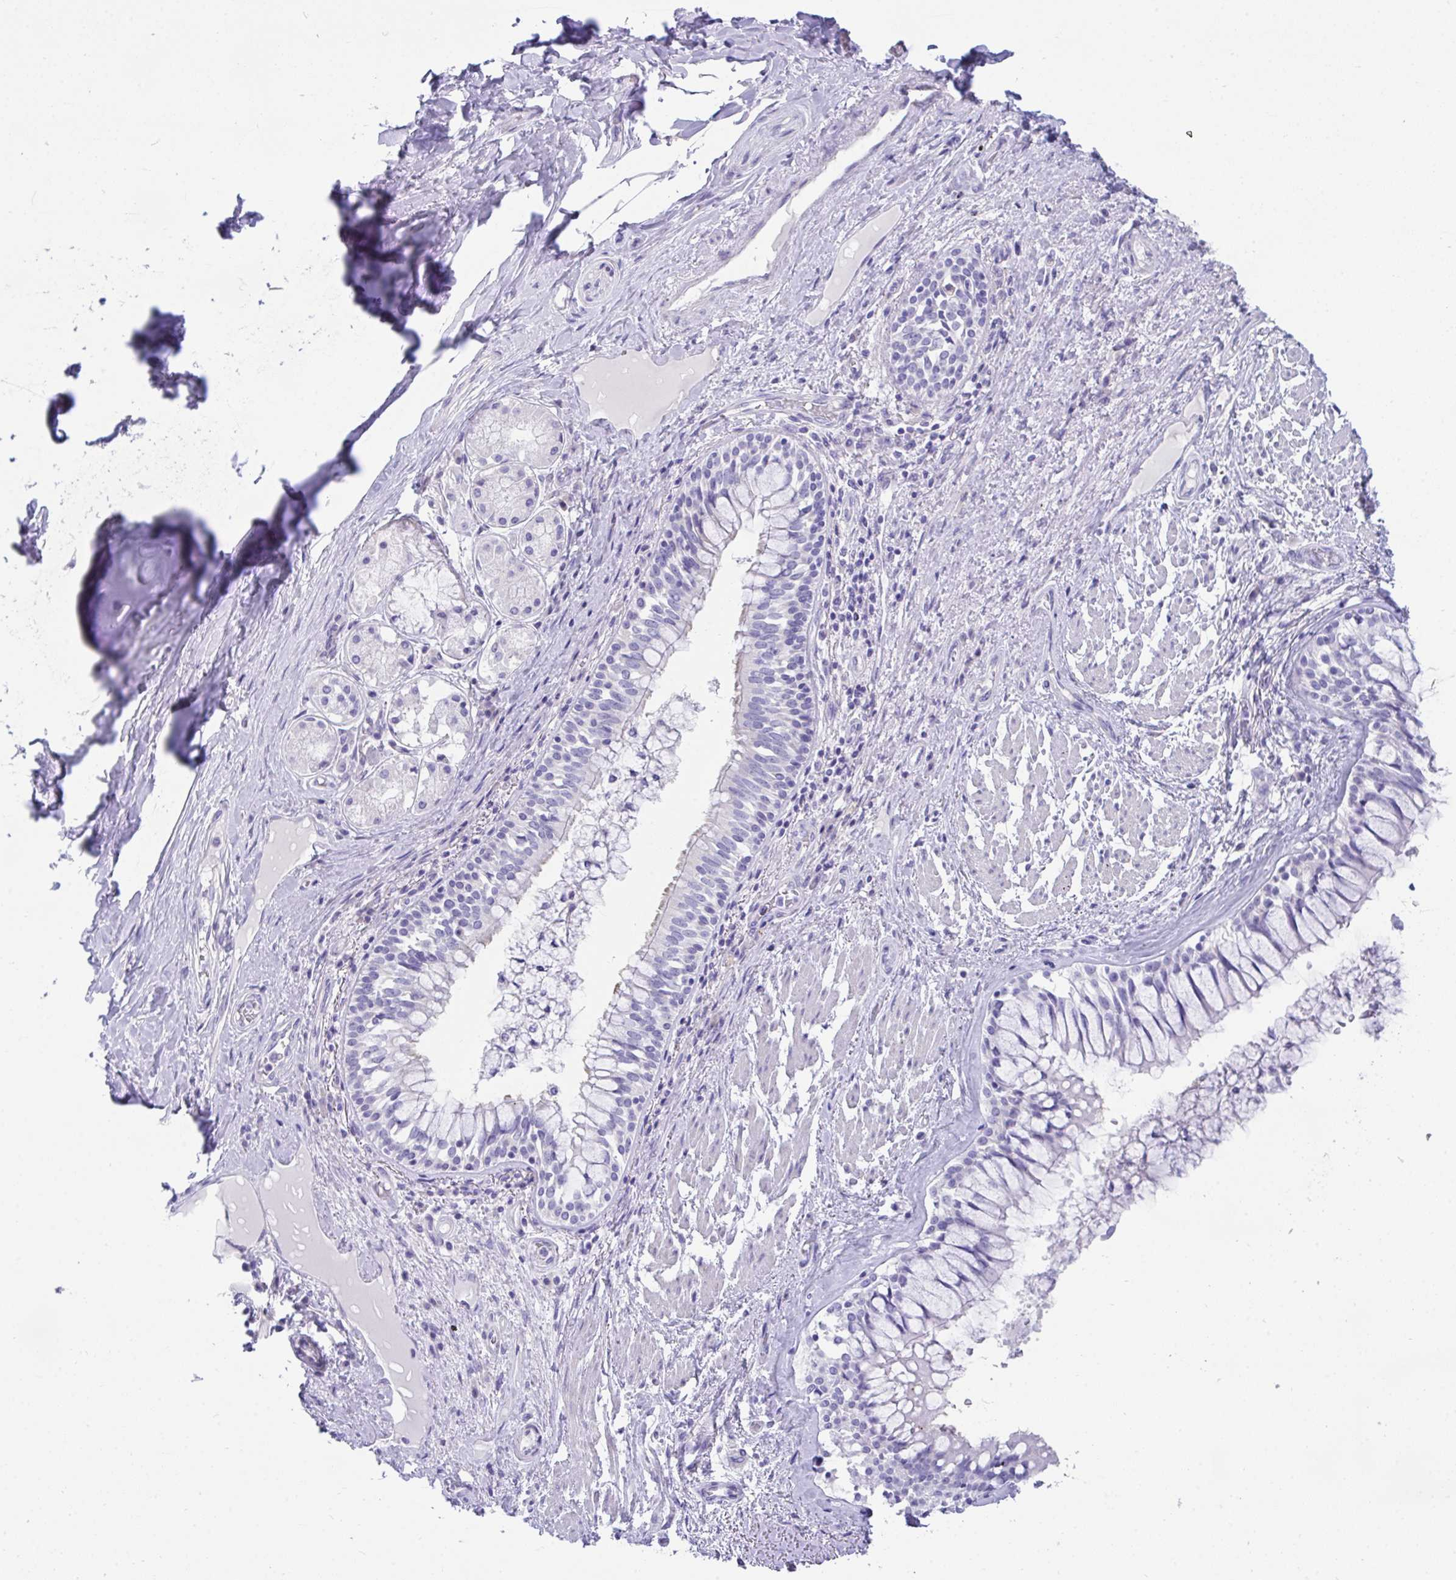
{"staining": {"intensity": "negative", "quantity": "none", "location": "none"}, "tissue": "adipose tissue", "cell_type": "Adipocytes", "image_type": "normal", "snomed": [{"axis": "morphology", "description": "Normal tissue, NOS"}, {"axis": "topography", "description": "Cartilage tissue"}, {"axis": "topography", "description": "Bronchus"}], "caption": "High power microscopy photomicrograph of an immunohistochemistry (IHC) image of normal adipose tissue, revealing no significant positivity in adipocytes.", "gene": "TMEM106B", "patient": {"sex": "male", "age": 64}}